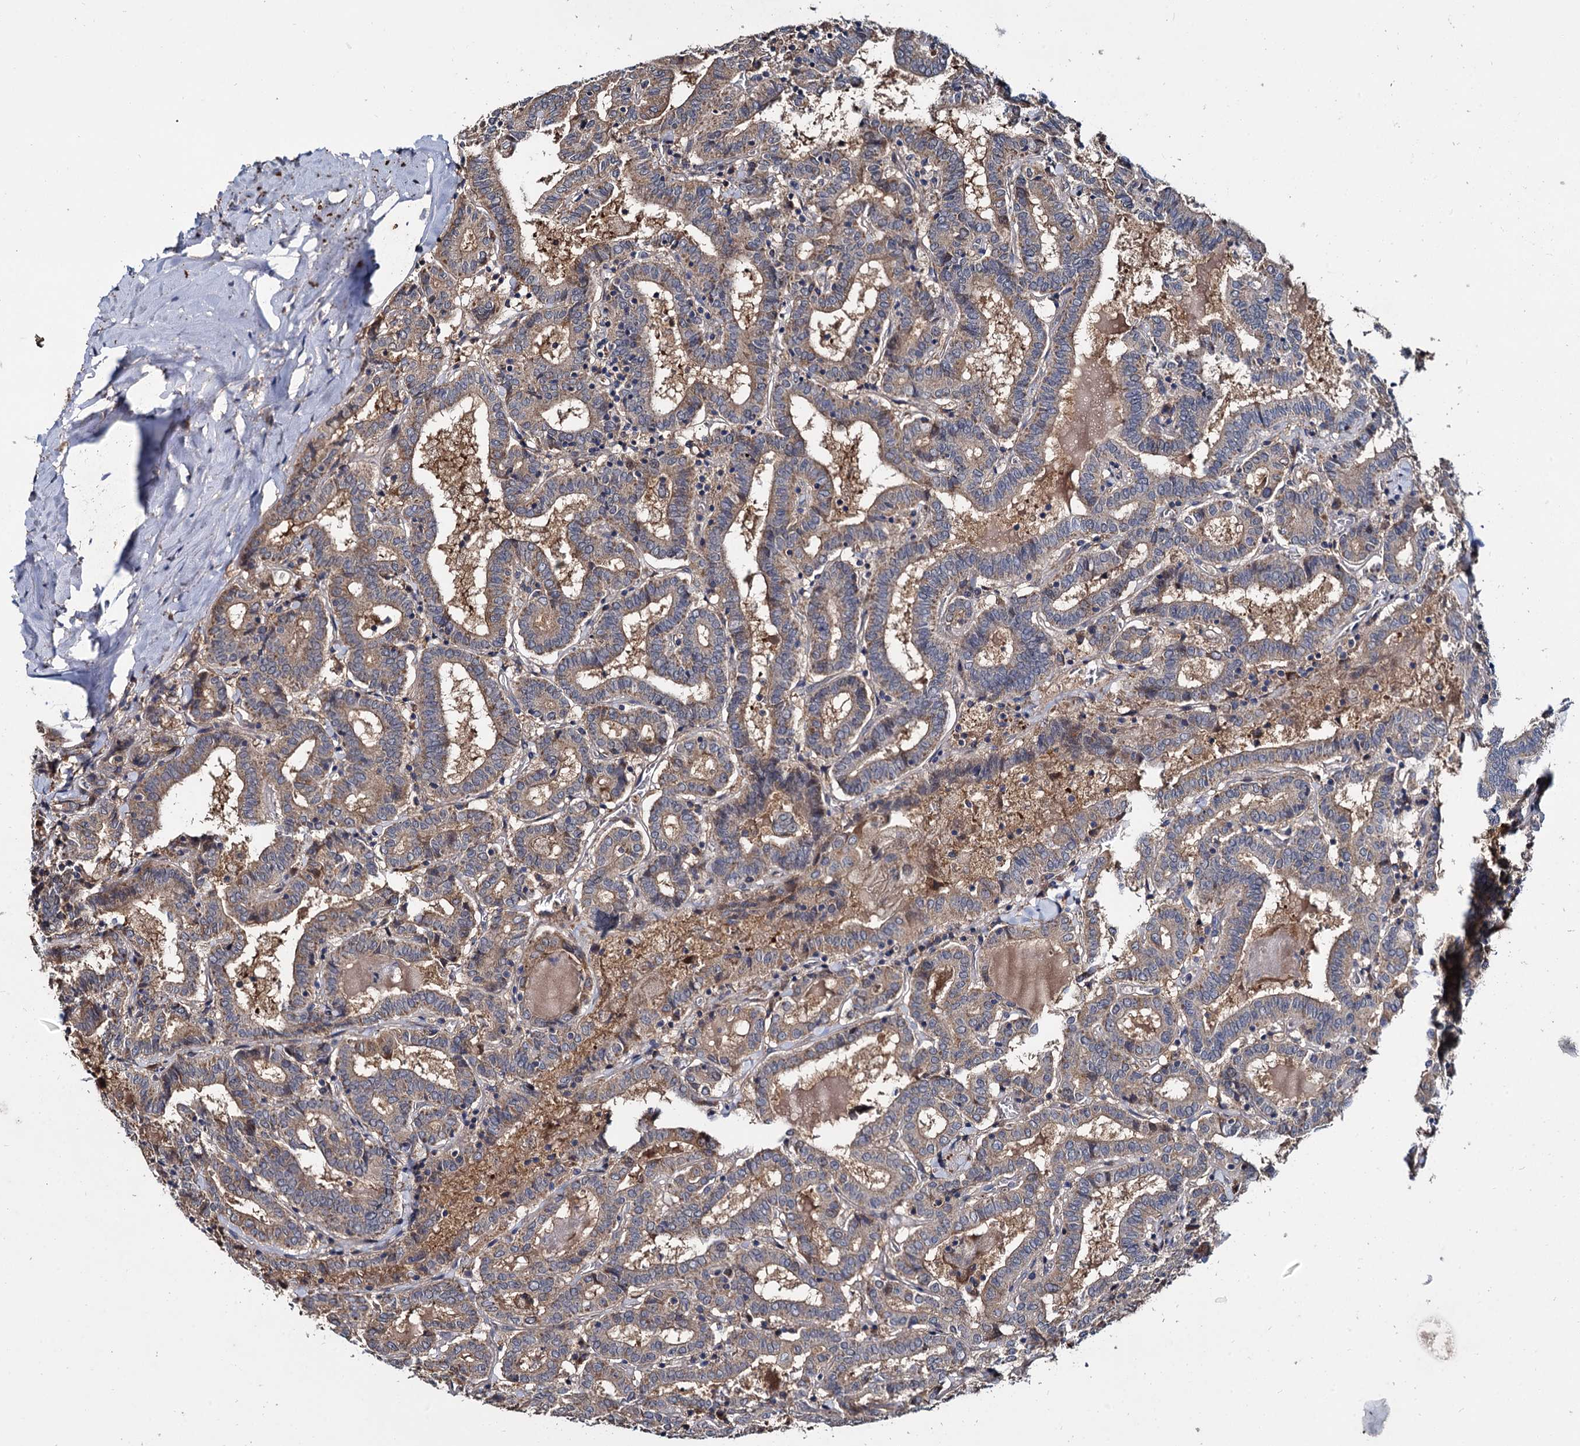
{"staining": {"intensity": "weak", "quantity": "25%-75%", "location": "cytoplasmic/membranous"}, "tissue": "thyroid cancer", "cell_type": "Tumor cells", "image_type": "cancer", "snomed": [{"axis": "morphology", "description": "Papillary adenocarcinoma, NOS"}, {"axis": "topography", "description": "Thyroid gland"}], "caption": "Protein staining demonstrates weak cytoplasmic/membranous expression in about 25%-75% of tumor cells in papillary adenocarcinoma (thyroid). (DAB (3,3'-diaminobenzidine) IHC, brown staining for protein, blue staining for nuclei).", "gene": "CEP192", "patient": {"sex": "female", "age": 72}}